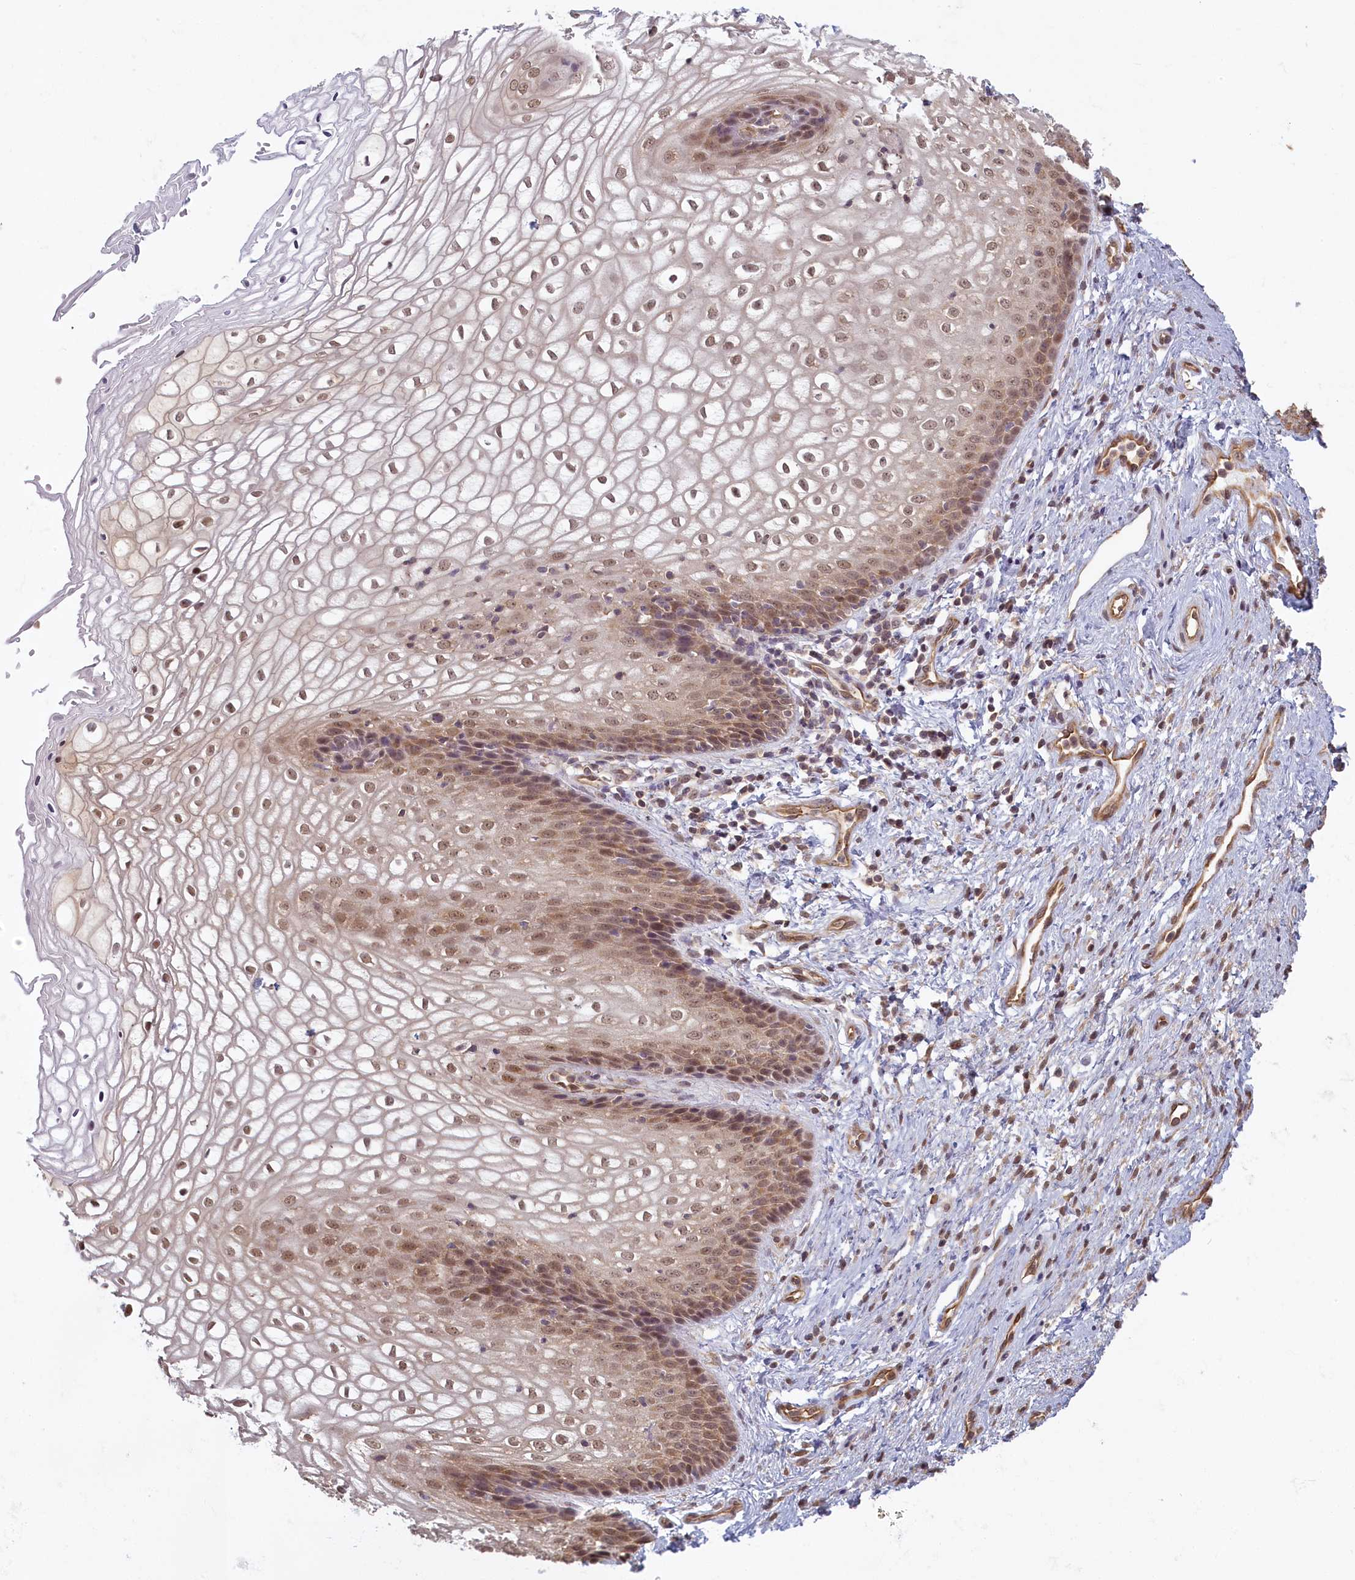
{"staining": {"intensity": "moderate", "quantity": ">75%", "location": "nuclear"}, "tissue": "vagina", "cell_type": "Squamous epithelial cells", "image_type": "normal", "snomed": [{"axis": "morphology", "description": "Normal tissue, NOS"}, {"axis": "topography", "description": "Vagina"}], "caption": "Protein staining demonstrates moderate nuclear expression in approximately >75% of squamous epithelial cells in unremarkable vagina. (DAB (3,3'-diaminobenzidine) = brown stain, brightfield microscopy at high magnification).", "gene": "C19orf44", "patient": {"sex": "female", "age": 34}}